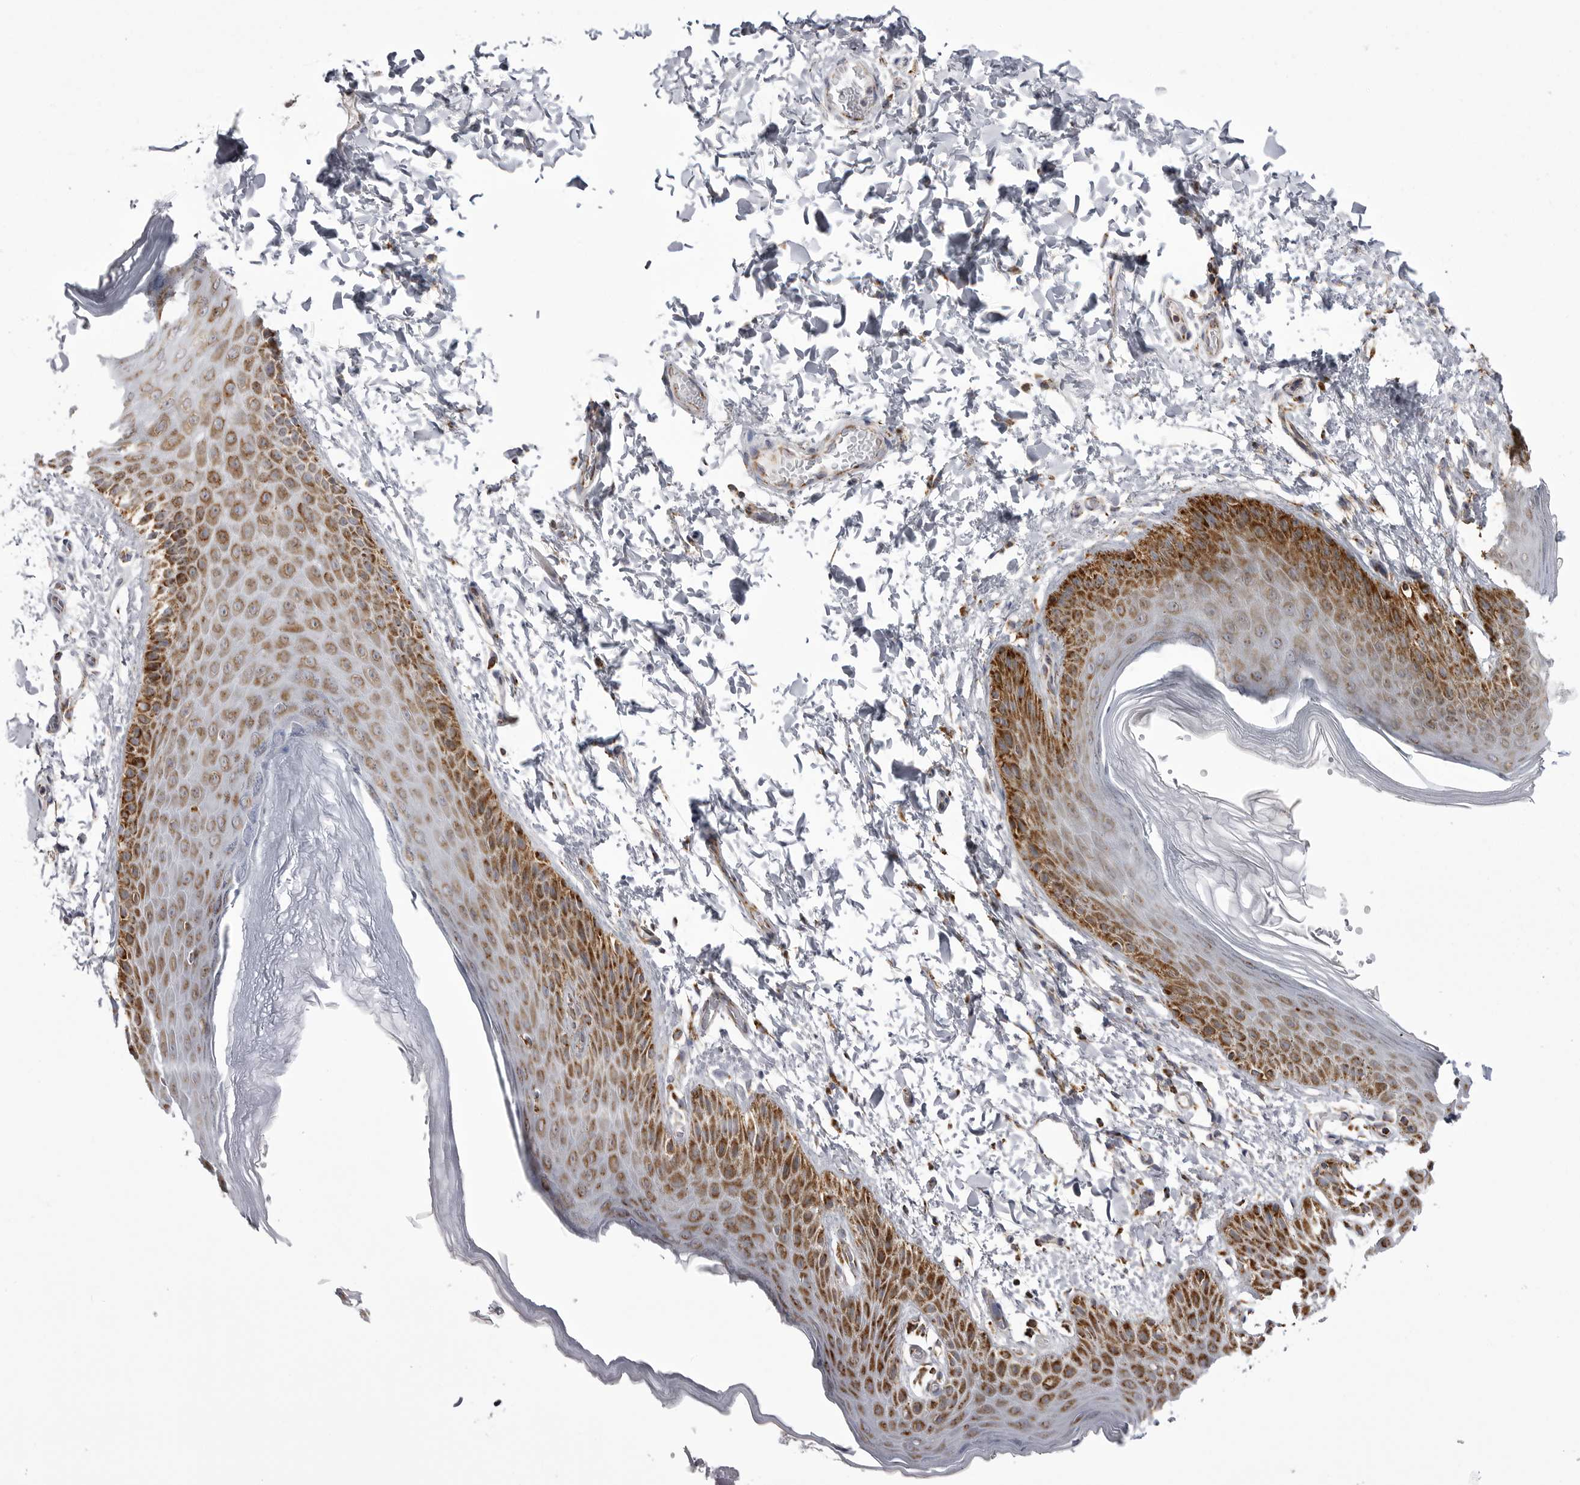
{"staining": {"intensity": "strong", "quantity": ">75%", "location": "cytoplasmic/membranous"}, "tissue": "skin", "cell_type": "Epidermal cells", "image_type": "normal", "snomed": [{"axis": "morphology", "description": "Normal tissue, NOS"}, {"axis": "topography", "description": "Anal"}, {"axis": "topography", "description": "Peripheral nerve tissue"}], "caption": "Unremarkable skin demonstrates strong cytoplasmic/membranous staining in about >75% of epidermal cells, visualized by immunohistochemistry. (brown staining indicates protein expression, while blue staining denotes nuclei).", "gene": "TUFM", "patient": {"sex": "male", "age": 44}}